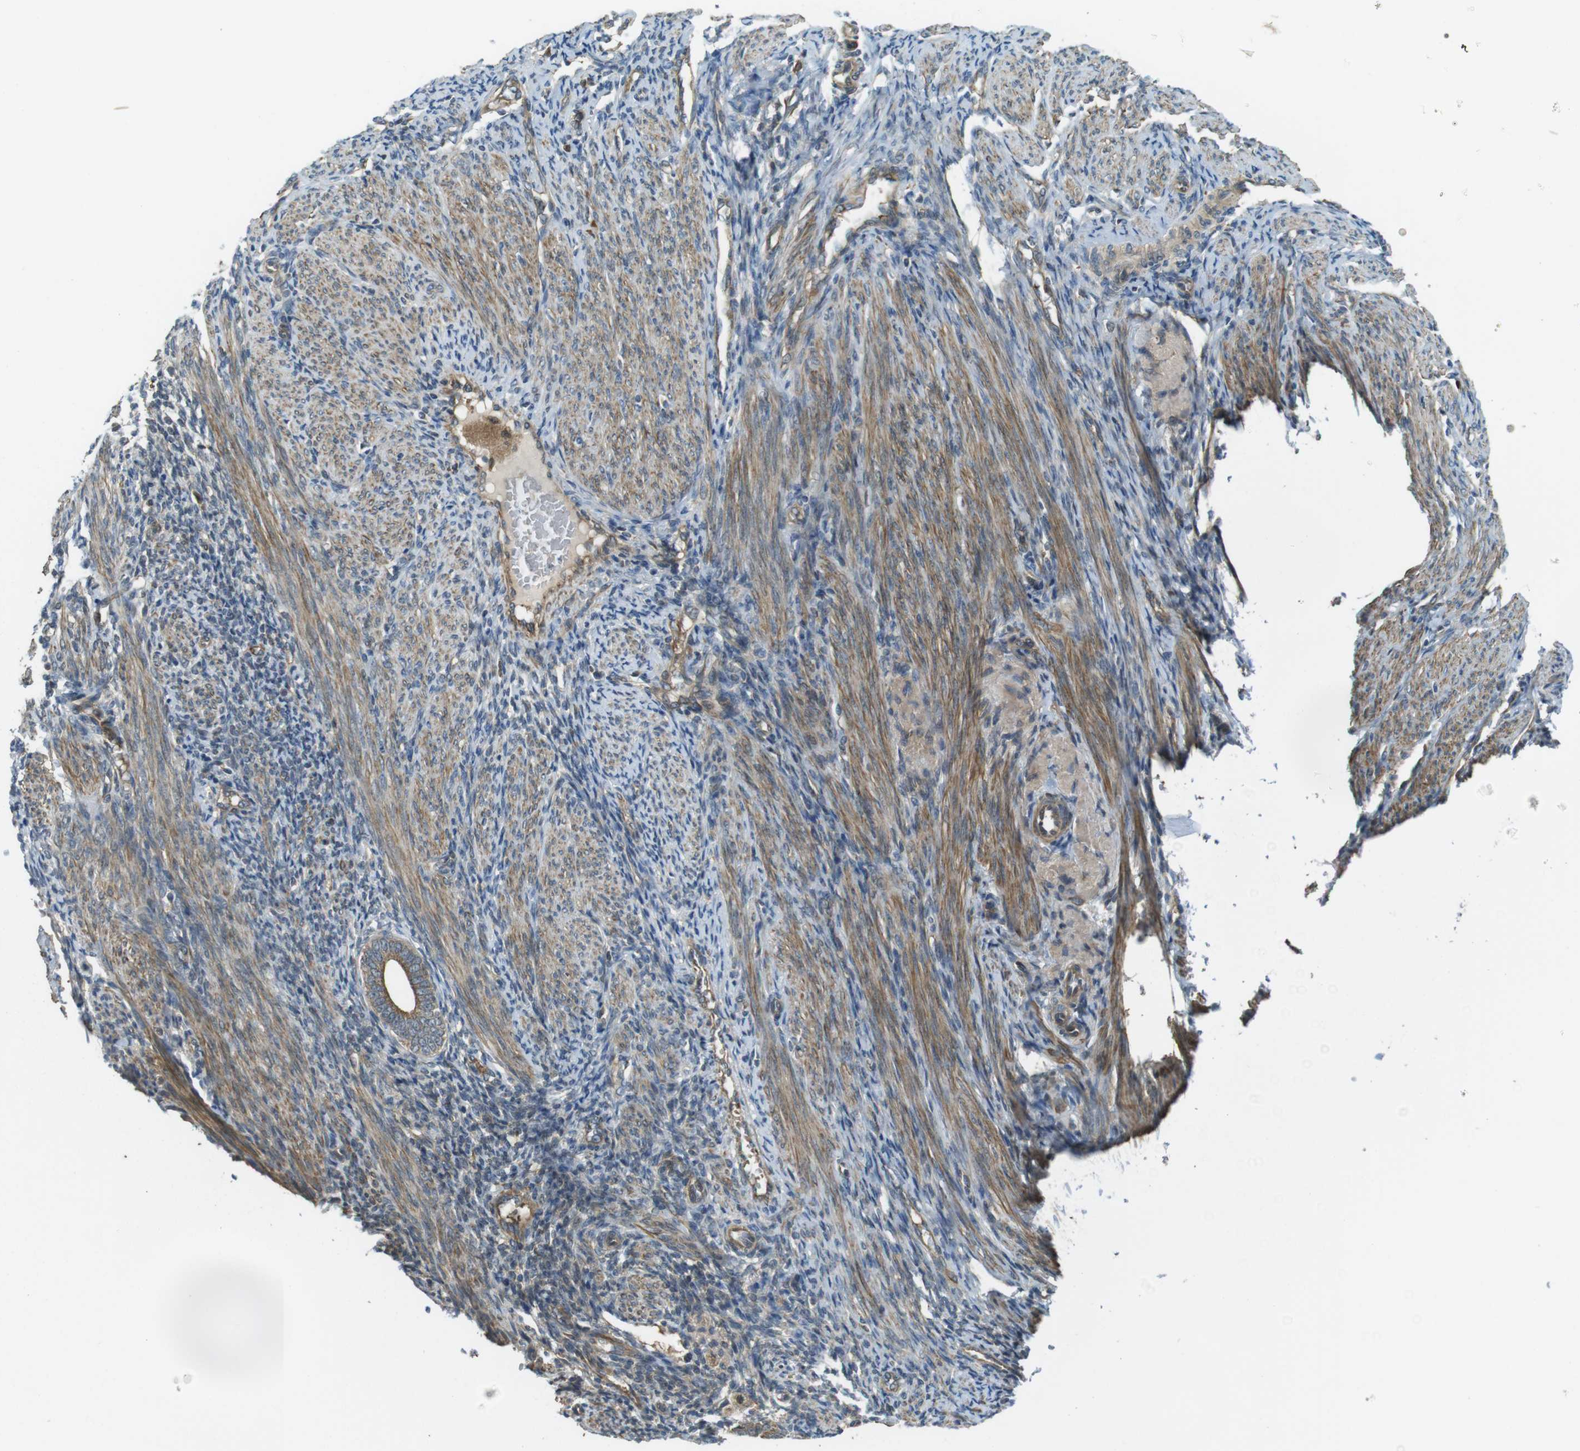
{"staining": {"intensity": "moderate", "quantity": "25%-75%", "location": "cytoplasmic/membranous"}, "tissue": "endometrium", "cell_type": "Cells in endometrial stroma", "image_type": "normal", "snomed": [{"axis": "morphology", "description": "Normal tissue, NOS"}, {"axis": "topography", "description": "Uterus"}, {"axis": "topography", "description": "Endometrium"}], "caption": "Immunohistochemistry (DAB) staining of benign endometrium reveals moderate cytoplasmic/membranous protein expression in approximately 25%-75% of cells in endometrial stroma.", "gene": "LRRC3B", "patient": {"sex": "female", "age": 33}}